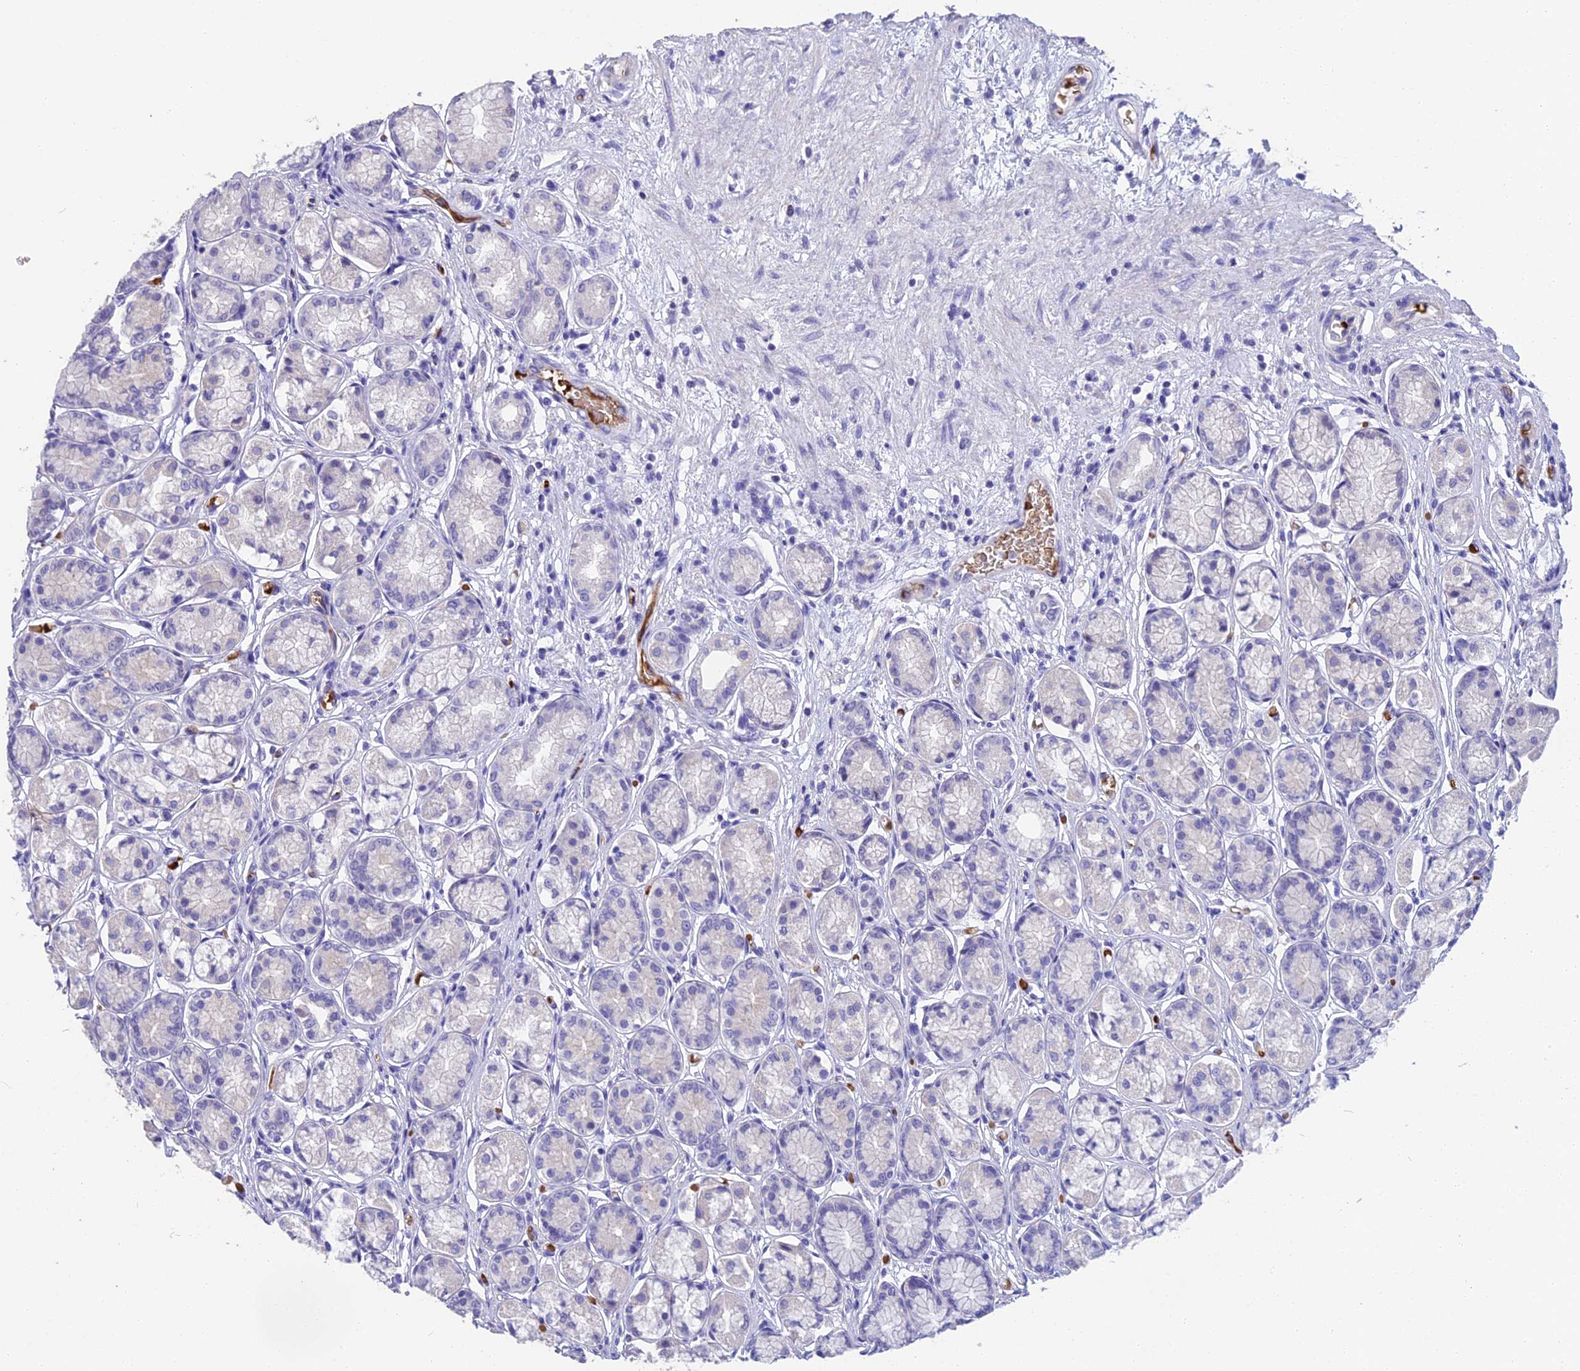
{"staining": {"intensity": "negative", "quantity": "none", "location": "none"}, "tissue": "stomach", "cell_type": "Glandular cells", "image_type": "normal", "snomed": [{"axis": "morphology", "description": "Normal tissue, NOS"}, {"axis": "morphology", "description": "Adenocarcinoma, NOS"}, {"axis": "morphology", "description": "Adenocarcinoma, High grade"}, {"axis": "topography", "description": "Stomach, upper"}, {"axis": "topography", "description": "Stomach"}], "caption": "DAB (3,3'-diaminobenzidine) immunohistochemical staining of benign stomach displays no significant positivity in glandular cells. (DAB IHC visualized using brightfield microscopy, high magnification).", "gene": "TNNC2", "patient": {"sex": "female", "age": 65}}